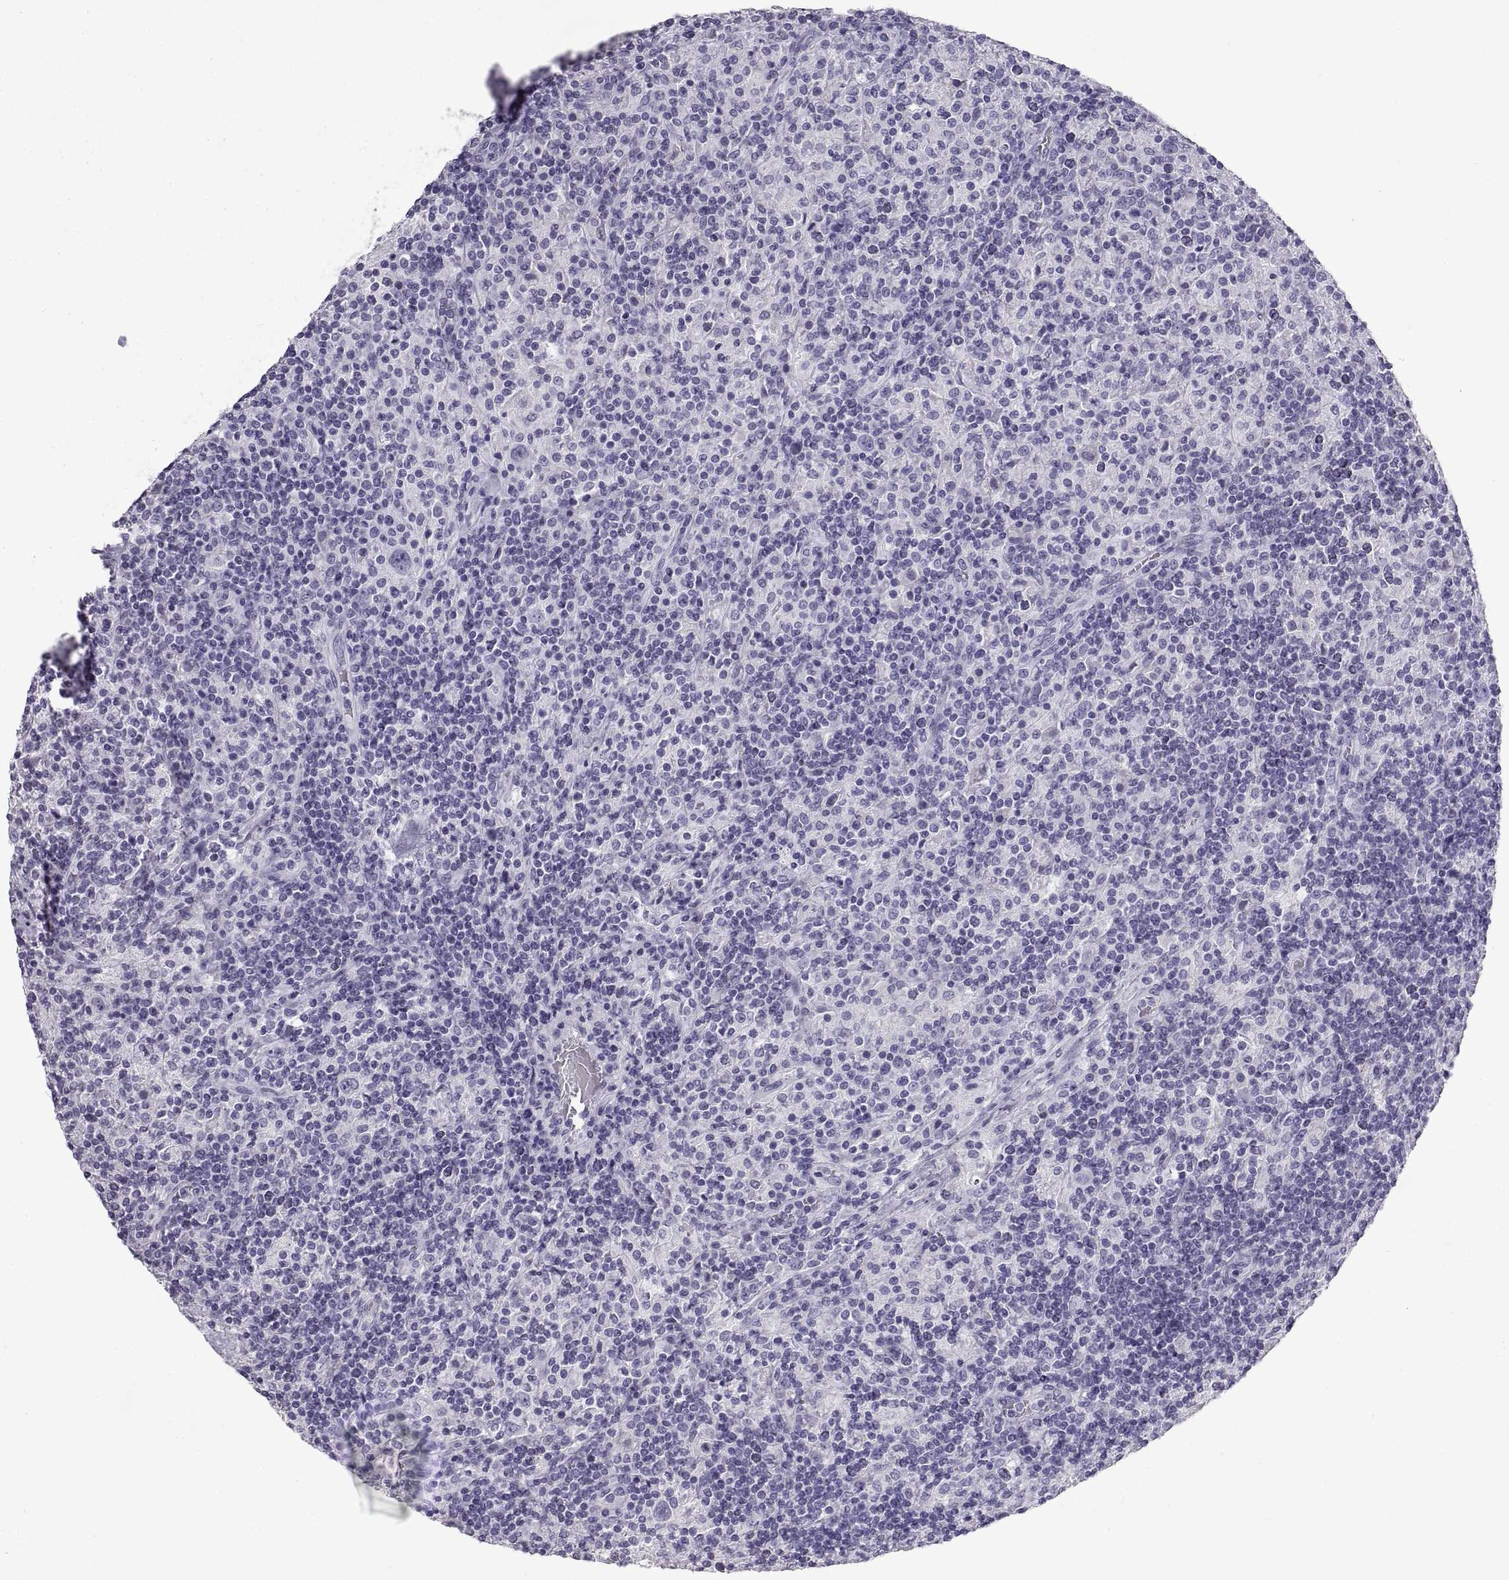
{"staining": {"intensity": "negative", "quantity": "none", "location": "none"}, "tissue": "lymphoma", "cell_type": "Tumor cells", "image_type": "cancer", "snomed": [{"axis": "morphology", "description": "Hodgkin's disease, NOS"}, {"axis": "topography", "description": "Lymph node"}], "caption": "A histopathology image of Hodgkin's disease stained for a protein exhibits no brown staining in tumor cells.", "gene": "RLBP1", "patient": {"sex": "male", "age": 70}}